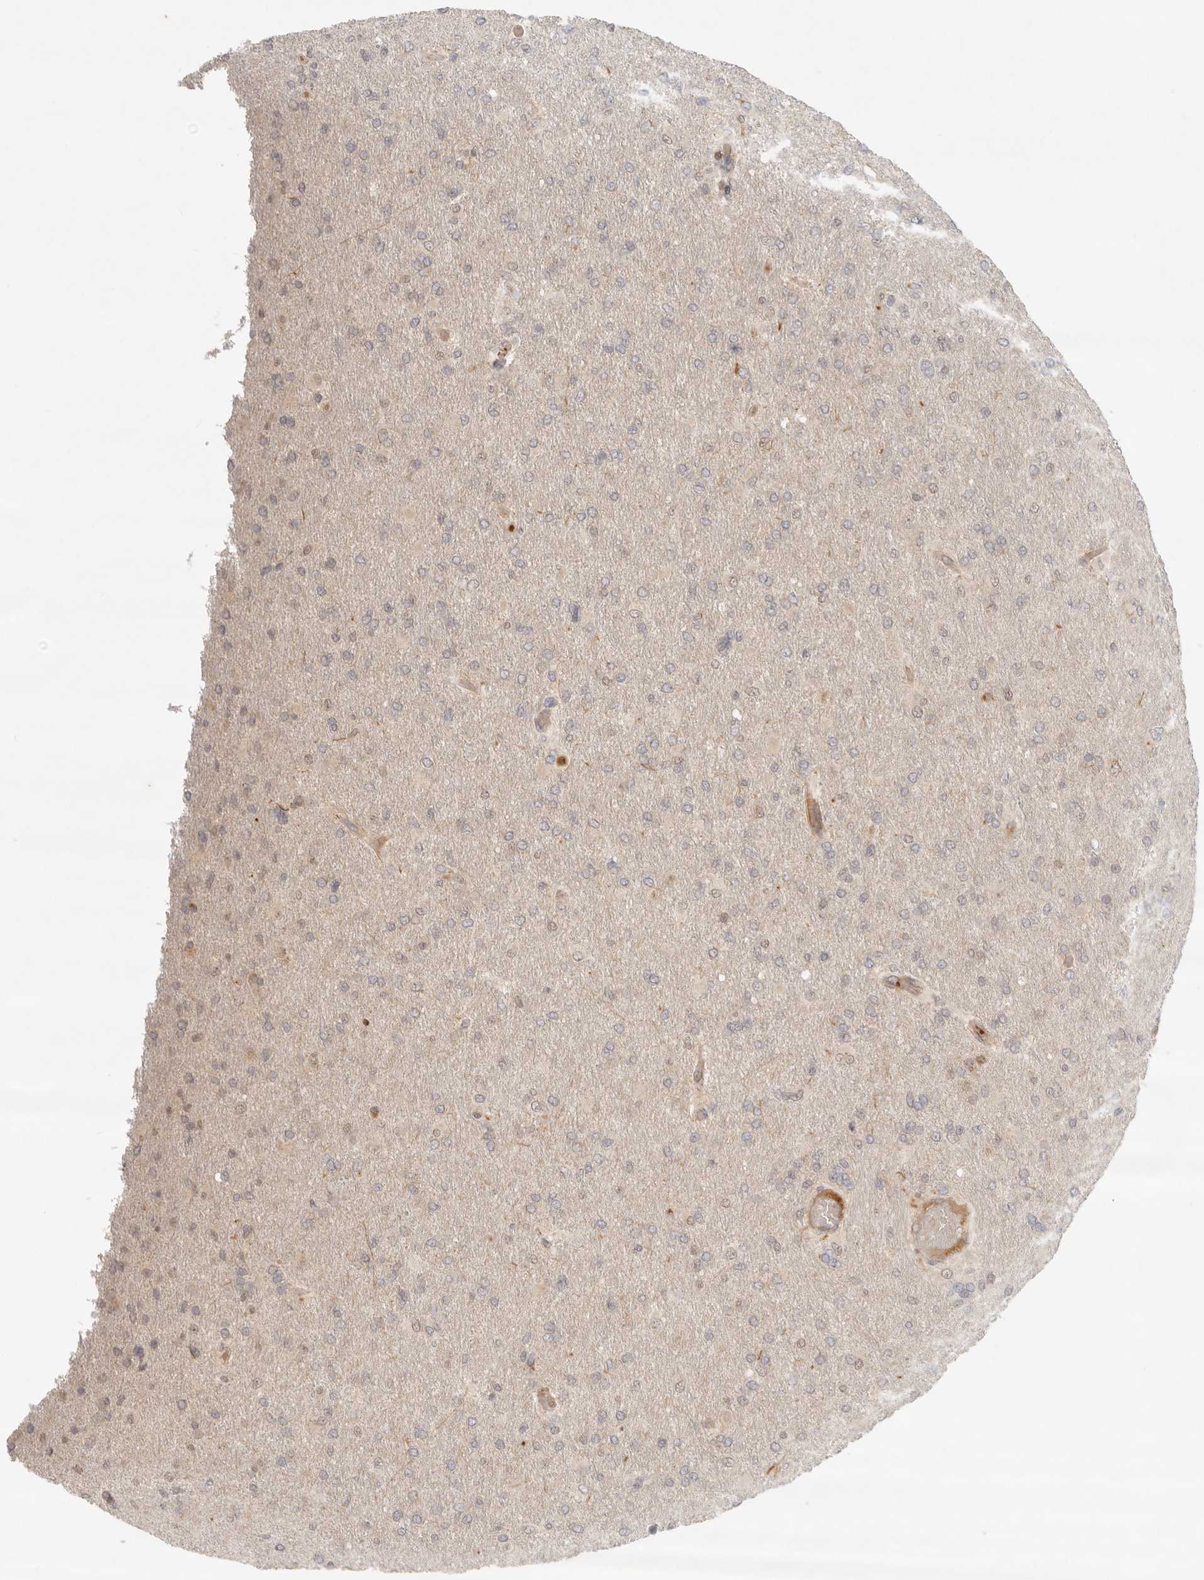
{"staining": {"intensity": "negative", "quantity": "none", "location": "none"}, "tissue": "glioma", "cell_type": "Tumor cells", "image_type": "cancer", "snomed": [{"axis": "morphology", "description": "Glioma, malignant, High grade"}, {"axis": "topography", "description": "Cerebral cortex"}], "caption": "Tumor cells show no significant staining in malignant glioma (high-grade).", "gene": "AHDC1", "patient": {"sex": "female", "age": 36}}